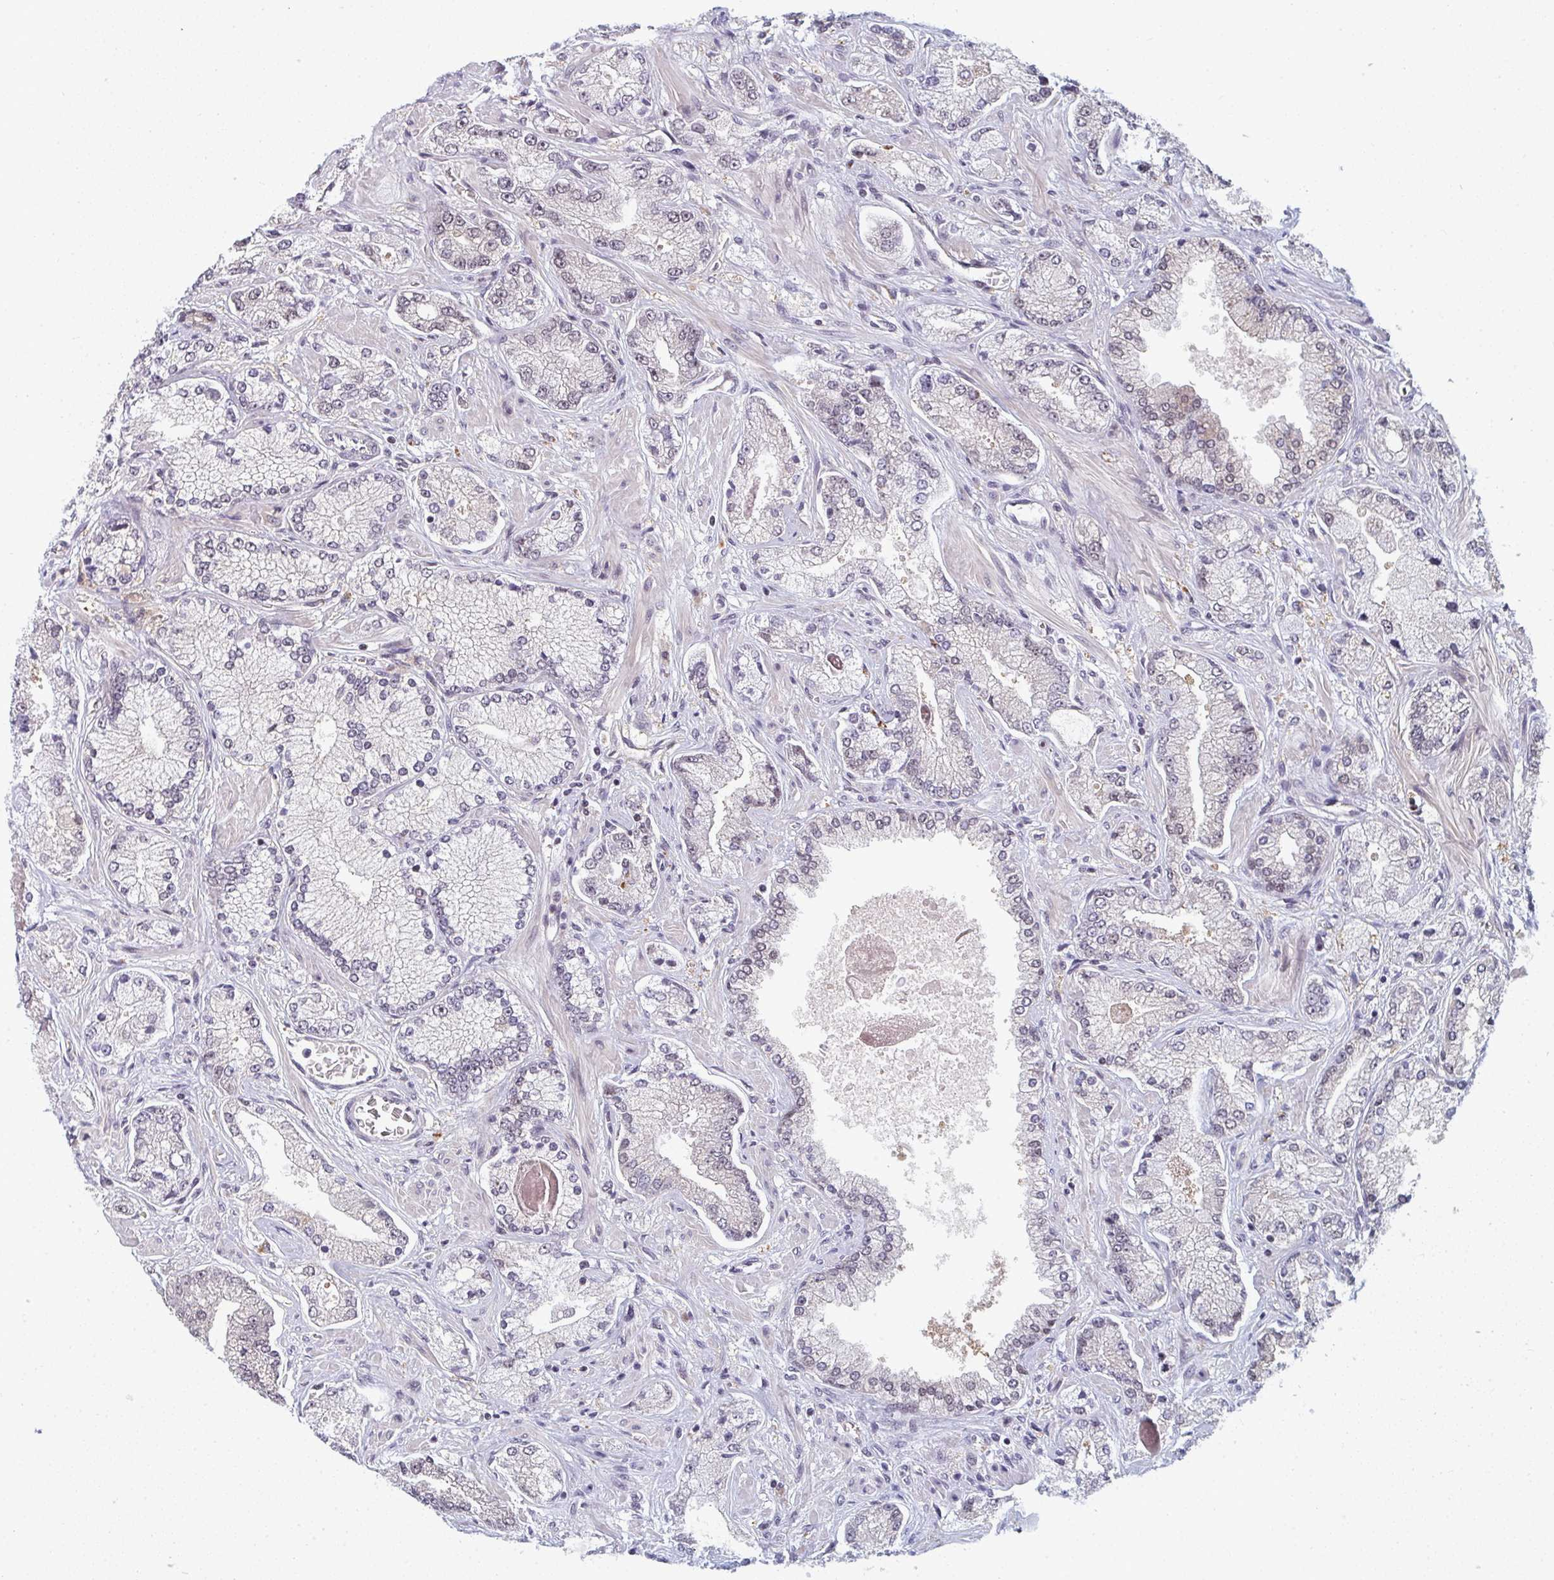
{"staining": {"intensity": "negative", "quantity": "none", "location": "none"}, "tissue": "prostate cancer", "cell_type": "Tumor cells", "image_type": "cancer", "snomed": [{"axis": "morphology", "description": "Normal tissue, NOS"}, {"axis": "morphology", "description": "Adenocarcinoma, High grade"}, {"axis": "topography", "description": "Prostate"}, {"axis": "topography", "description": "Peripheral nerve tissue"}], "caption": "Tumor cells show no significant protein staining in prostate cancer. (DAB (3,3'-diaminobenzidine) IHC visualized using brightfield microscopy, high magnification).", "gene": "ATF1", "patient": {"sex": "male", "age": 68}}